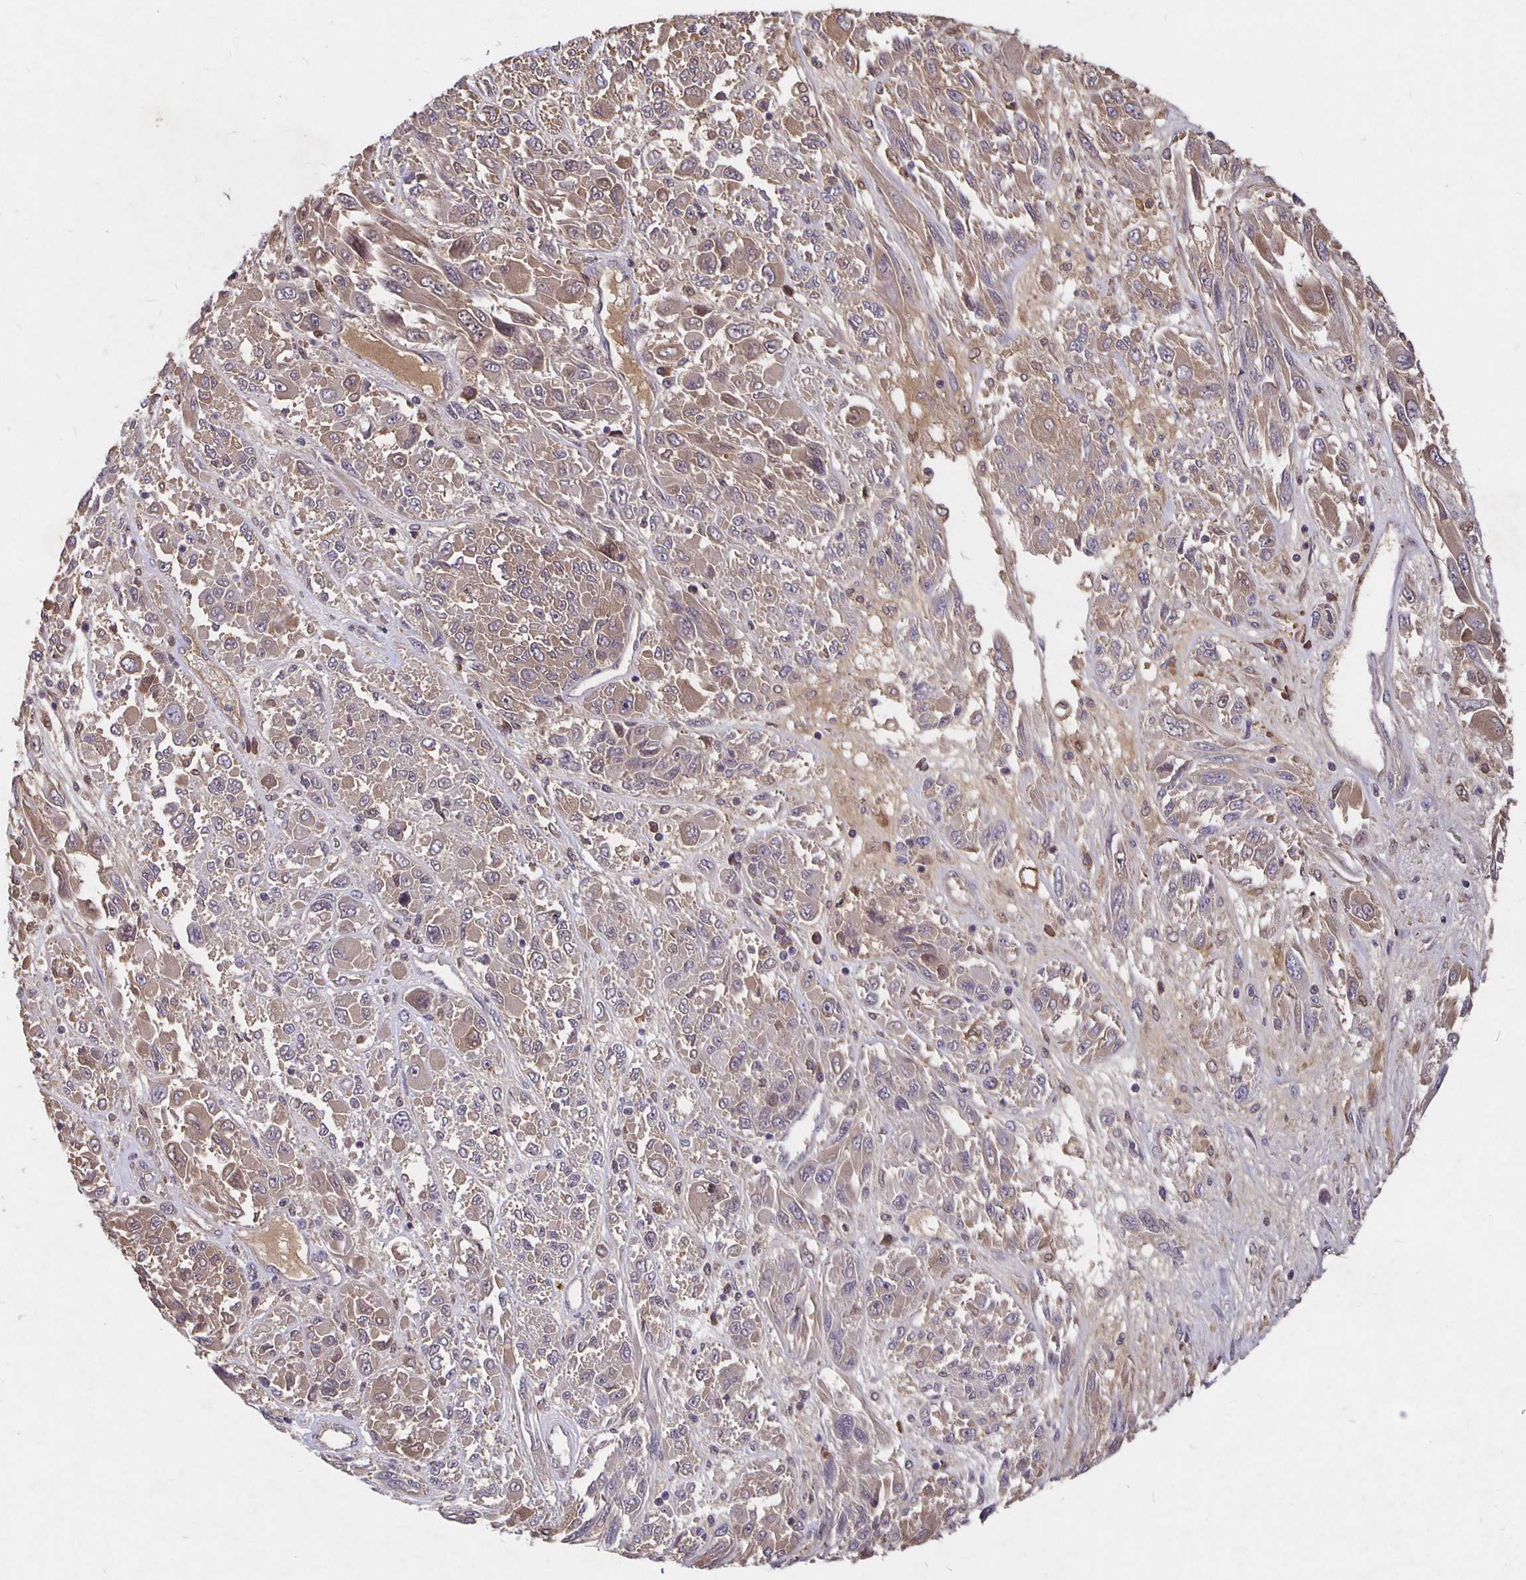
{"staining": {"intensity": "weak", "quantity": "<25%", "location": "cytoplasmic/membranous"}, "tissue": "melanoma", "cell_type": "Tumor cells", "image_type": "cancer", "snomed": [{"axis": "morphology", "description": "Malignant melanoma, NOS"}, {"axis": "topography", "description": "Skin"}], "caption": "Tumor cells show no significant protein positivity in malignant melanoma.", "gene": "NOG", "patient": {"sex": "female", "age": 91}}